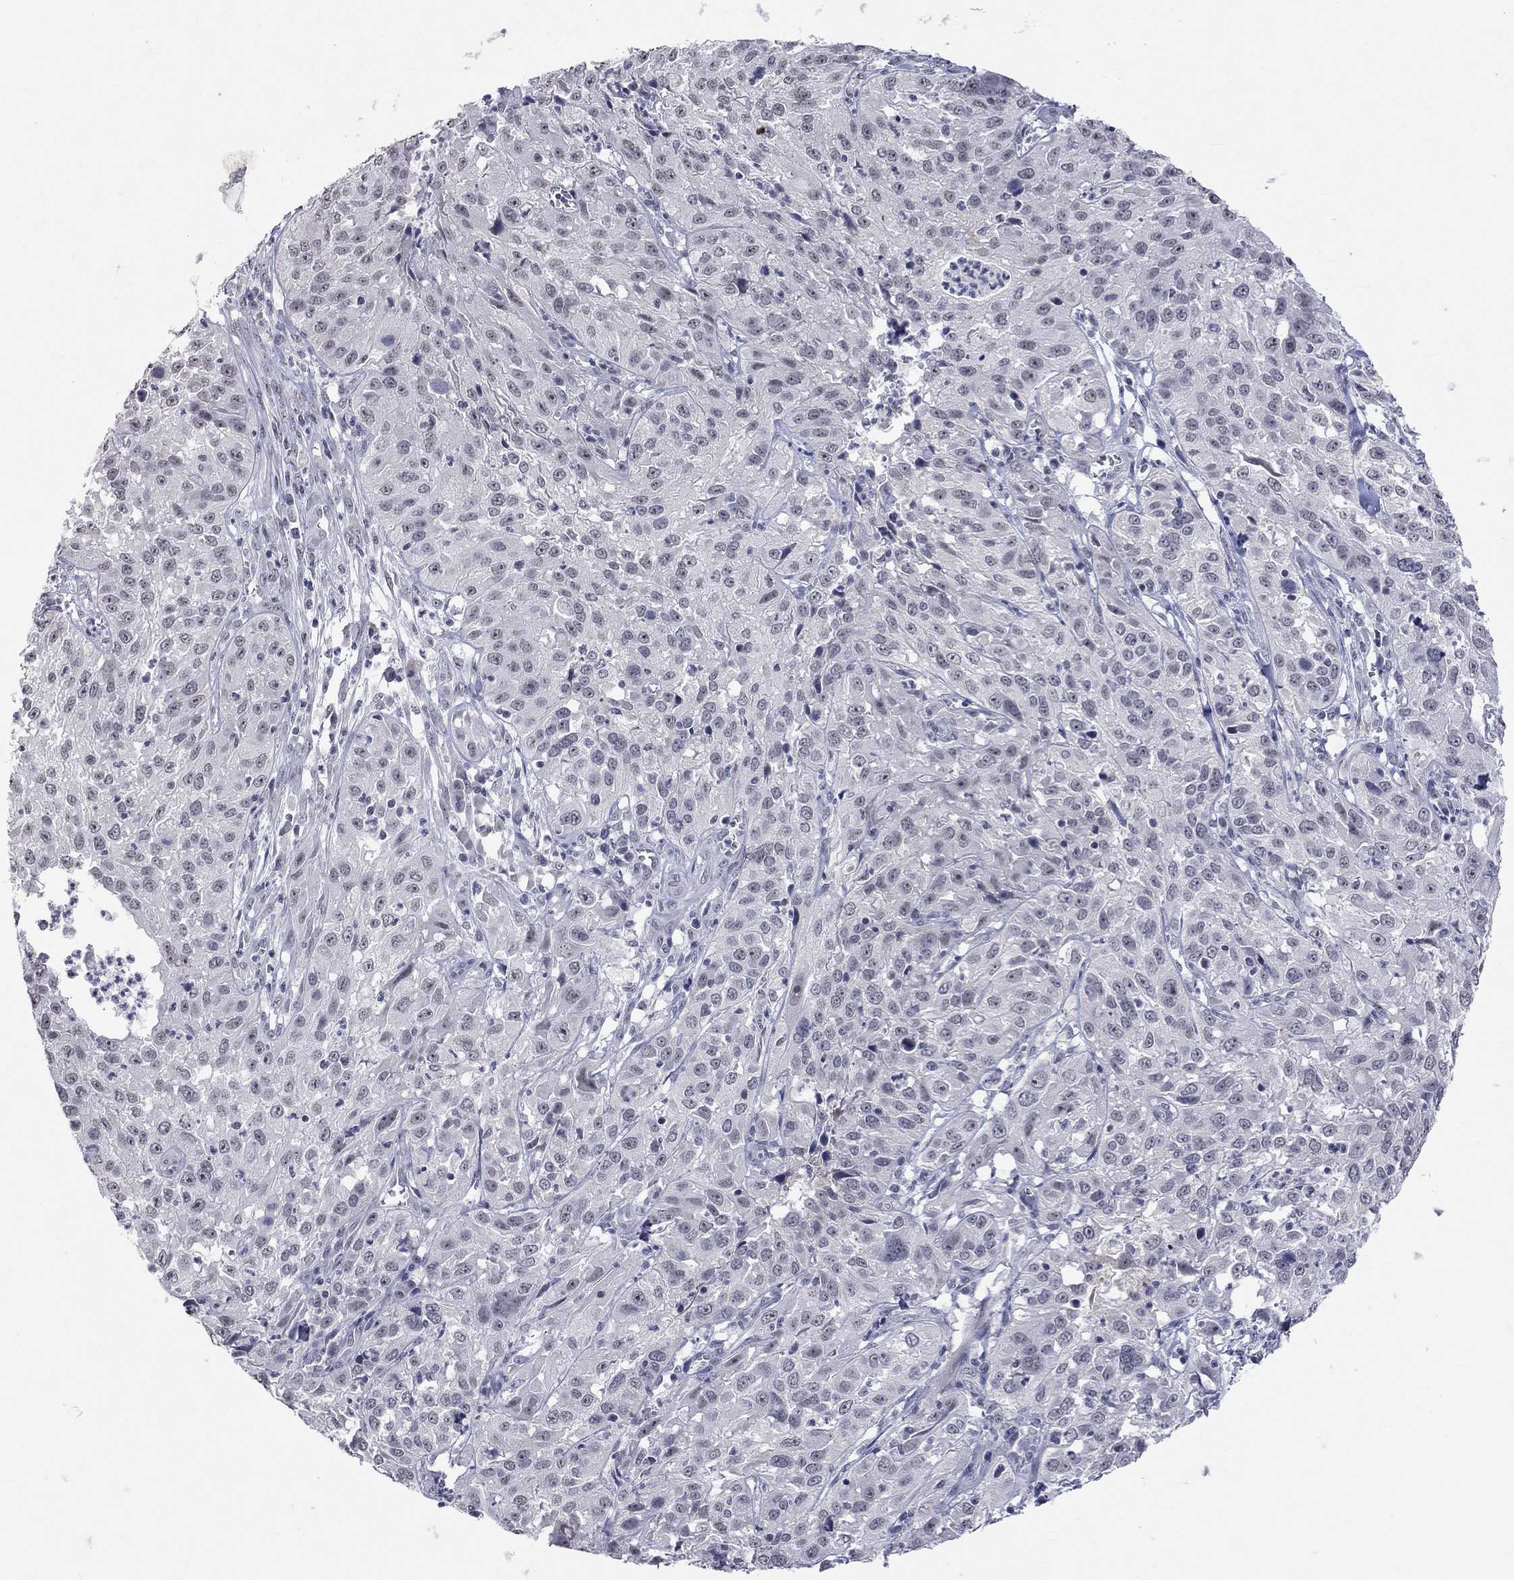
{"staining": {"intensity": "negative", "quantity": "none", "location": "none"}, "tissue": "cervical cancer", "cell_type": "Tumor cells", "image_type": "cancer", "snomed": [{"axis": "morphology", "description": "Squamous cell carcinoma, NOS"}, {"axis": "topography", "description": "Cervix"}], "caption": "There is no significant positivity in tumor cells of squamous cell carcinoma (cervical).", "gene": "TMEM143", "patient": {"sex": "female", "age": 32}}